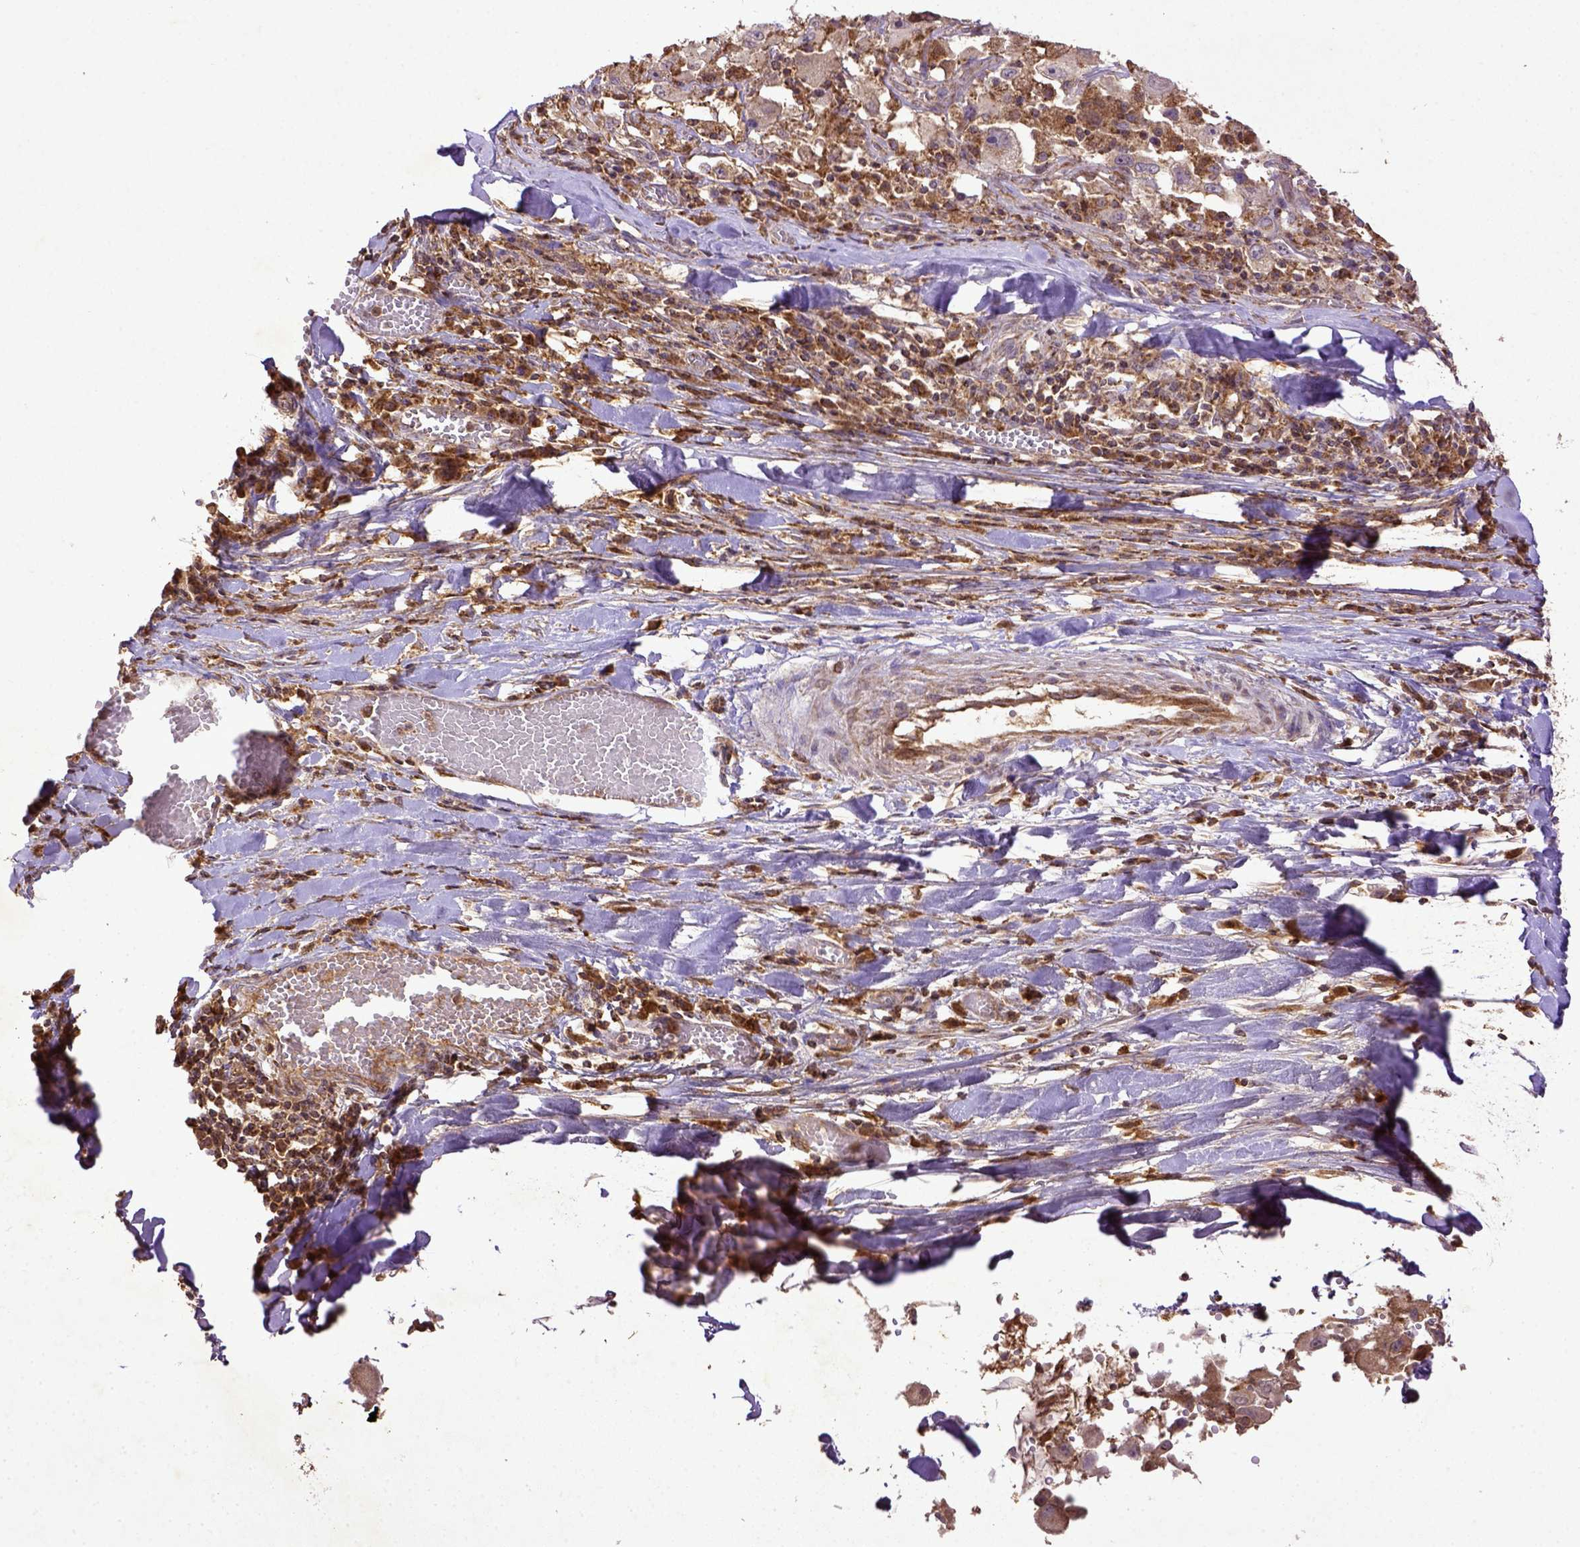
{"staining": {"intensity": "weak", "quantity": ">75%", "location": "cytoplasmic/membranous"}, "tissue": "melanoma", "cell_type": "Tumor cells", "image_type": "cancer", "snomed": [{"axis": "morphology", "description": "Malignant melanoma, Metastatic site"}, {"axis": "topography", "description": "Lymph node"}], "caption": "Immunohistochemical staining of human melanoma reveals weak cytoplasmic/membranous protein staining in about >75% of tumor cells.", "gene": "MT-CO1", "patient": {"sex": "male", "age": 50}}